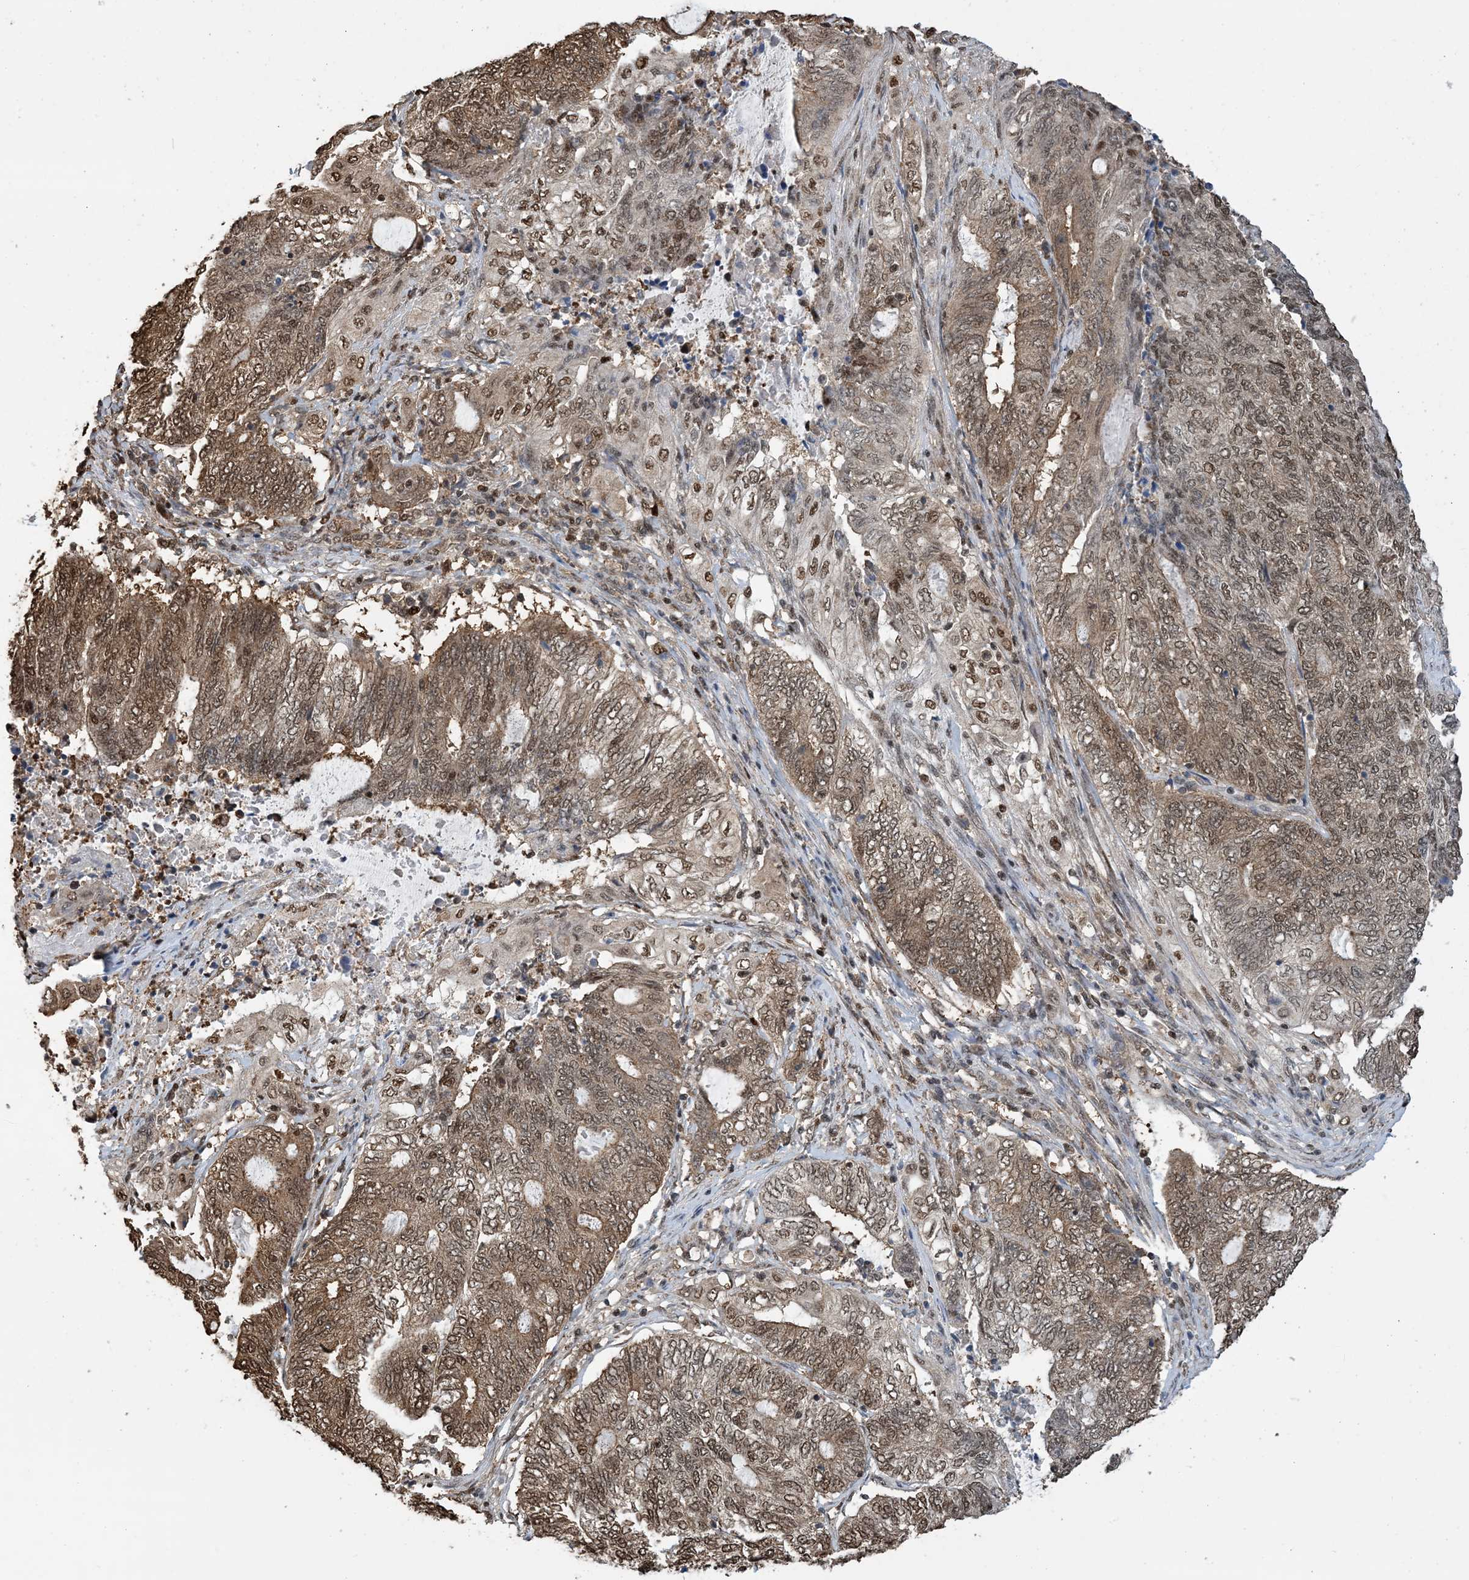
{"staining": {"intensity": "moderate", "quantity": ">75%", "location": "cytoplasmic/membranous,nuclear"}, "tissue": "endometrial cancer", "cell_type": "Tumor cells", "image_type": "cancer", "snomed": [{"axis": "morphology", "description": "Adenocarcinoma, NOS"}, {"axis": "topography", "description": "Uterus"}, {"axis": "topography", "description": "Endometrium"}], "caption": "A high-resolution histopathology image shows IHC staining of adenocarcinoma (endometrial), which reveals moderate cytoplasmic/membranous and nuclear staining in approximately >75% of tumor cells. Nuclei are stained in blue.", "gene": "HSPA1A", "patient": {"sex": "female", "age": 70}}